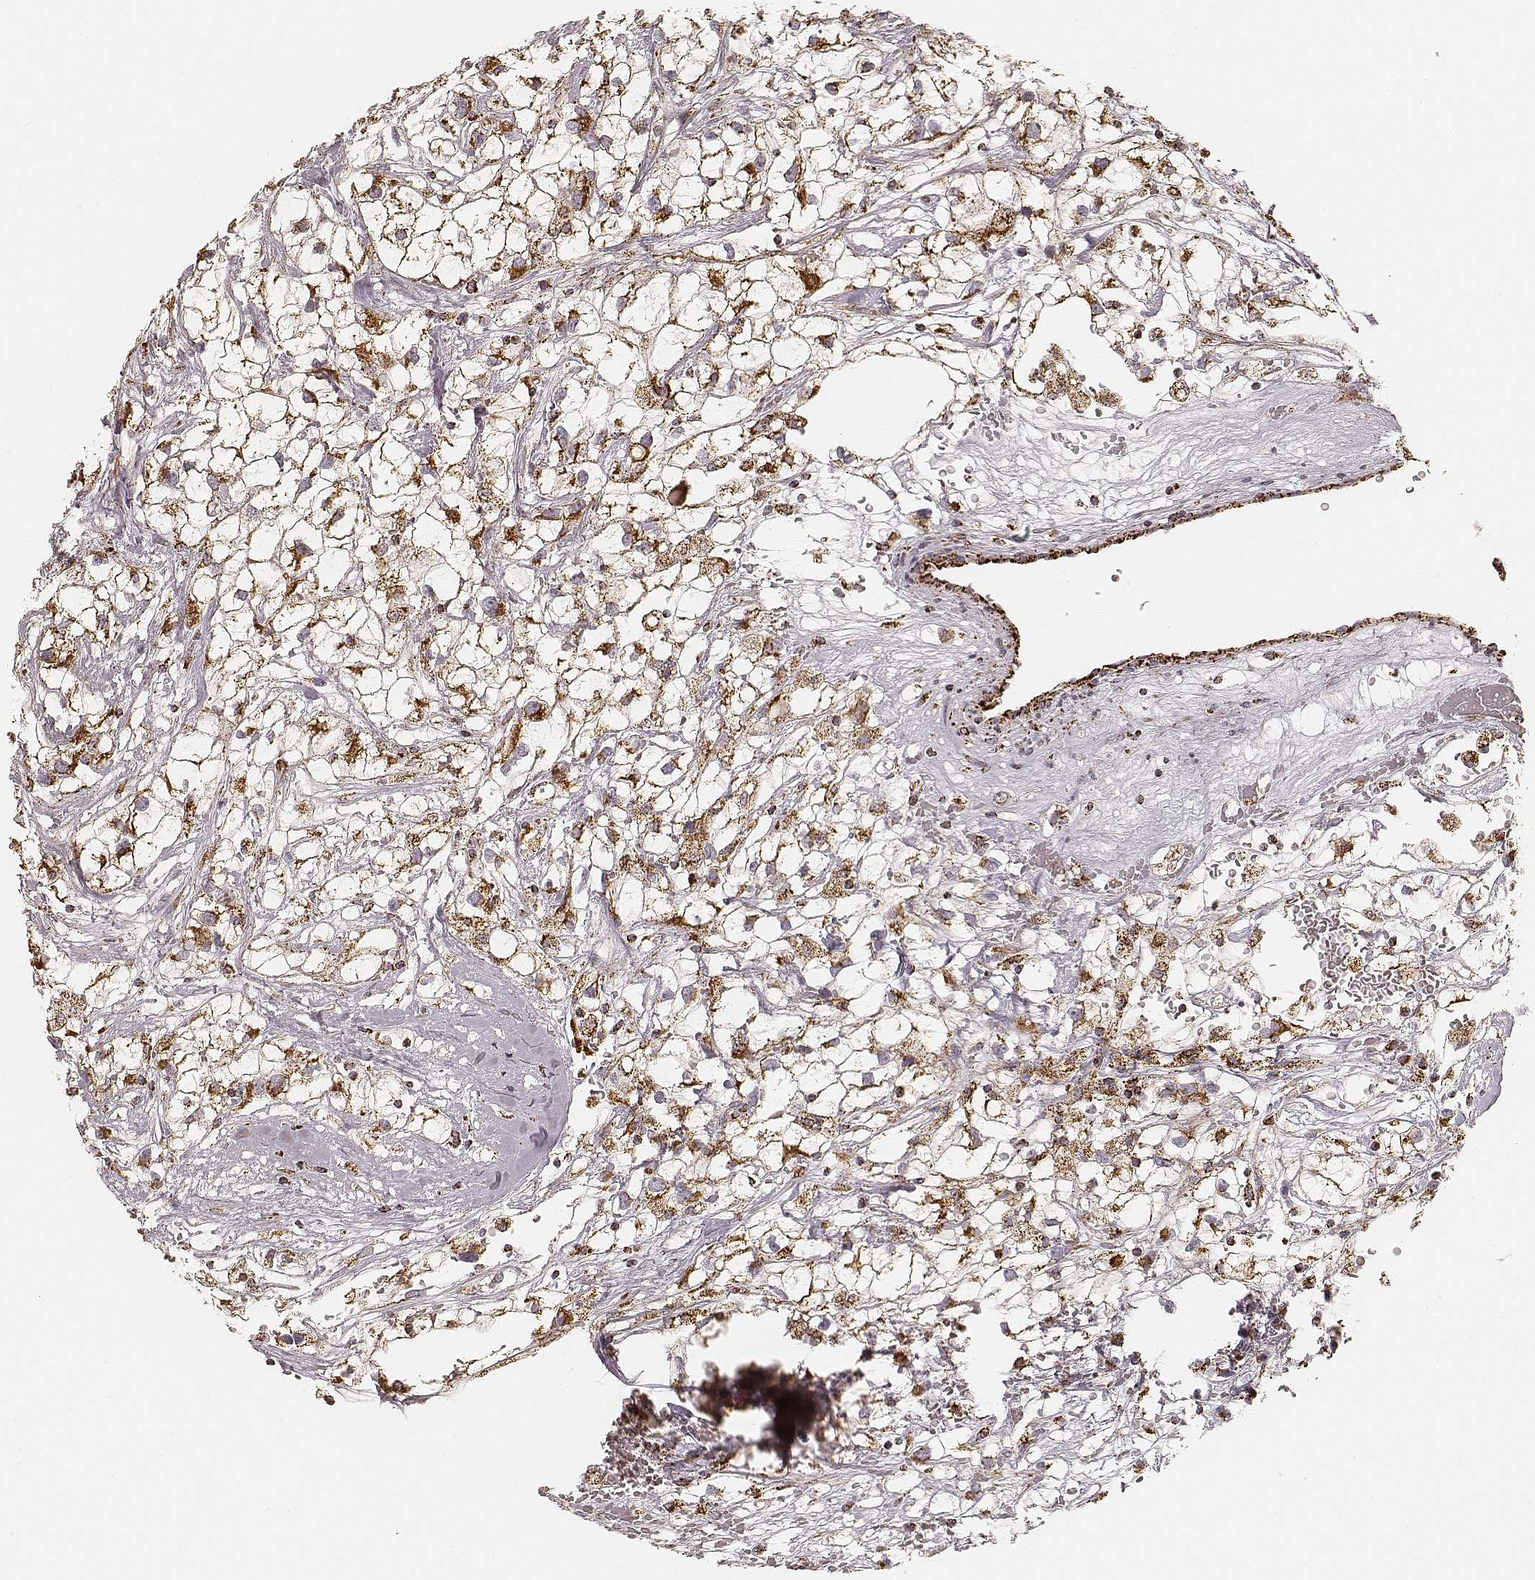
{"staining": {"intensity": "strong", "quantity": ">75%", "location": "cytoplasmic/membranous"}, "tissue": "renal cancer", "cell_type": "Tumor cells", "image_type": "cancer", "snomed": [{"axis": "morphology", "description": "Adenocarcinoma, NOS"}, {"axis": "topography", "description": "Kidney"}], "caption": "Immunohistochemistry (IHC) of human renal cancer demonstrates high levels of strong cytoplasmic/membranous staining in approximately >75% of tumor cells.", "gene": "CS", "patient": {"sex": "male", "age": 59}}